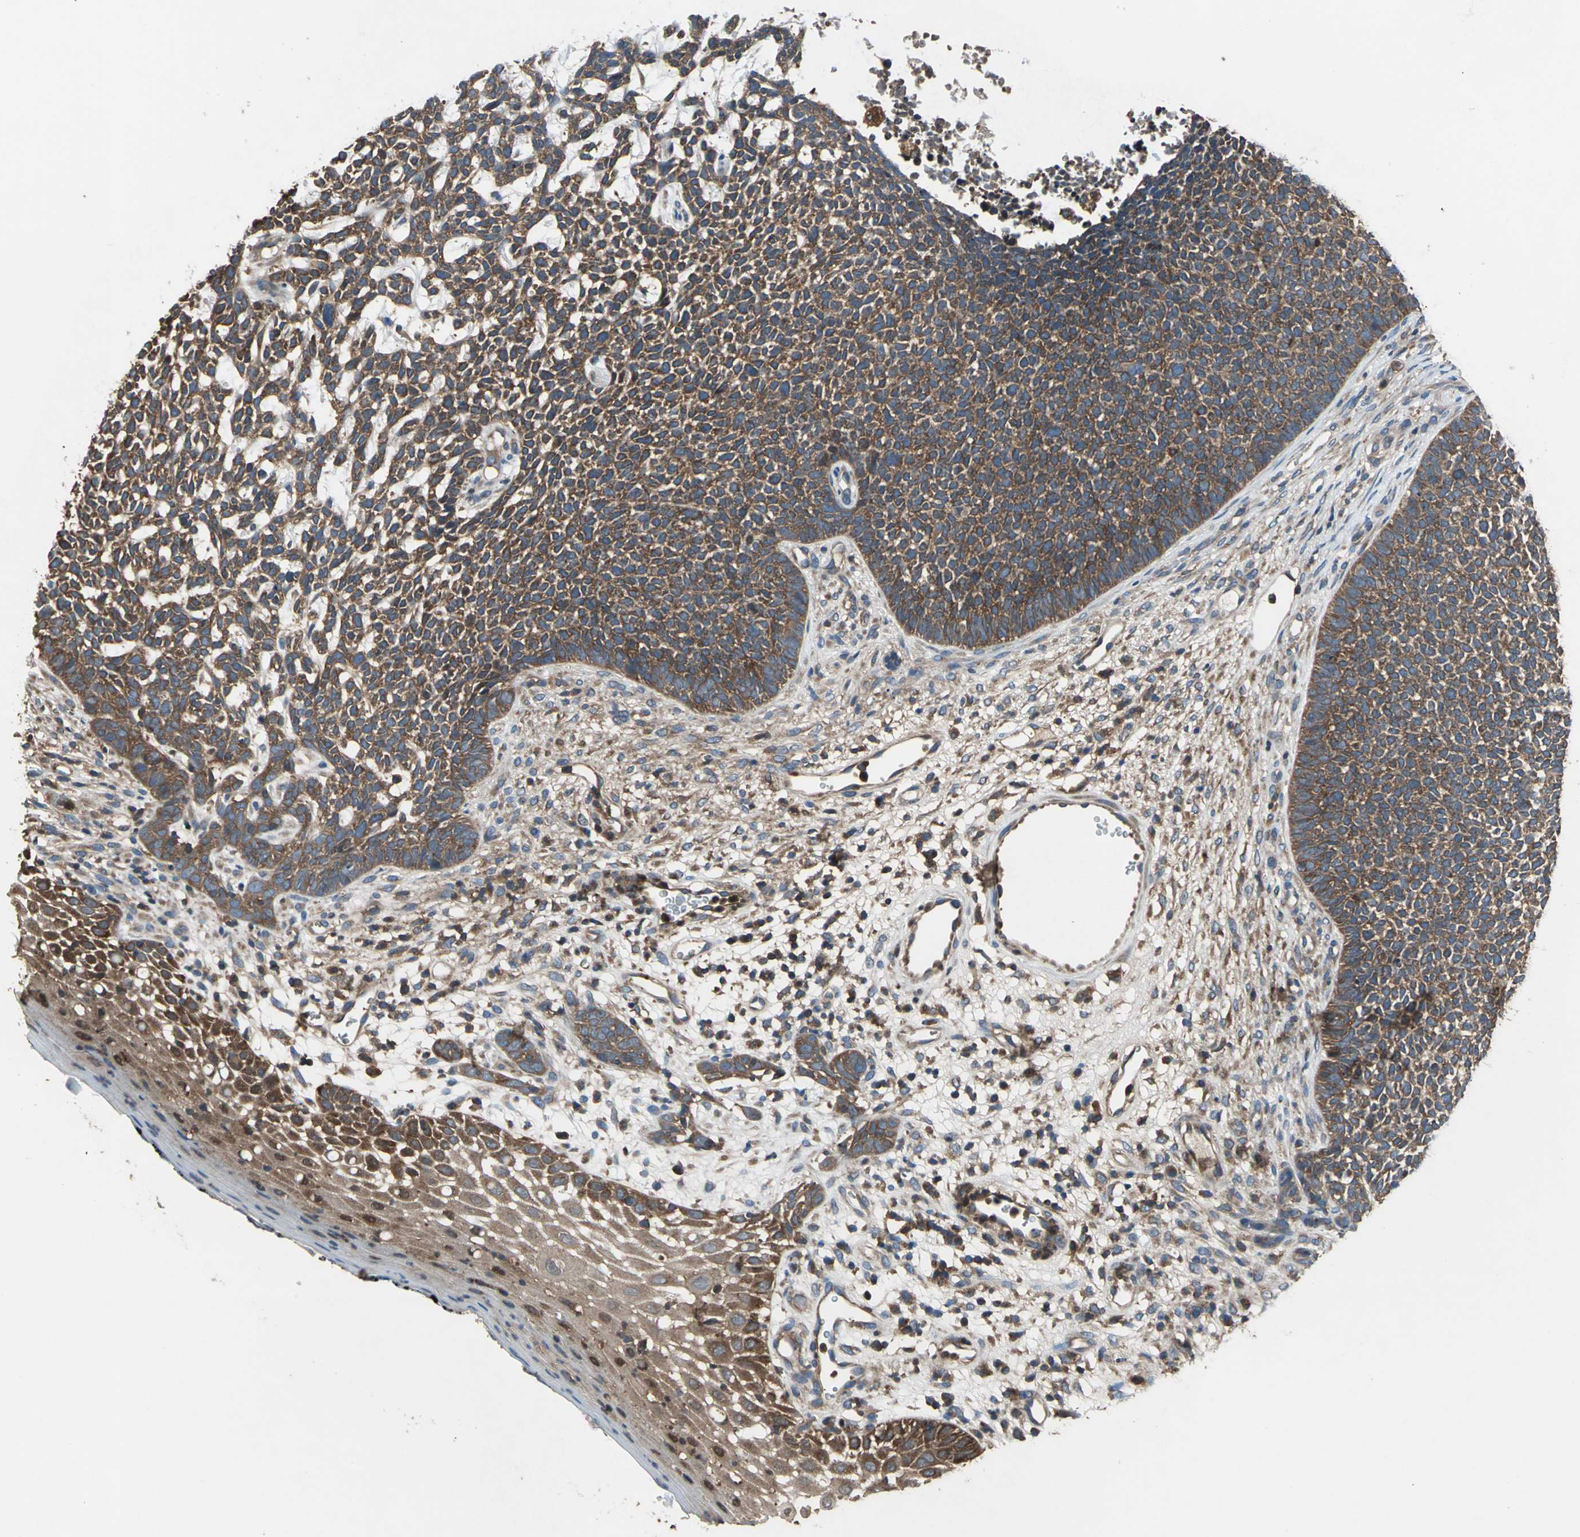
{"staining": {"intensity": "strong", "quantity": ">75%", "location": "cytoplasmic/membranous"}, "tissue": "skin cancer", "cell_type": "Tumor cells", "image_type": "cancer", "snomed": [{"axis": "morphology", "description": "Basal cell carcinoma"}, {"axis": "topography", "description": "Skin"}], "caption": "Immunohistochemical staining of basal cell carcinoma (skin) displays high levels of strong cytoplasmic/membranous staining in about >75% of tumor cells. (DAB IHC, brown staining for protein, blue staining for nuclei).", "gene": "CAPN1", "patient": {"sex": "female", "age": 84}}